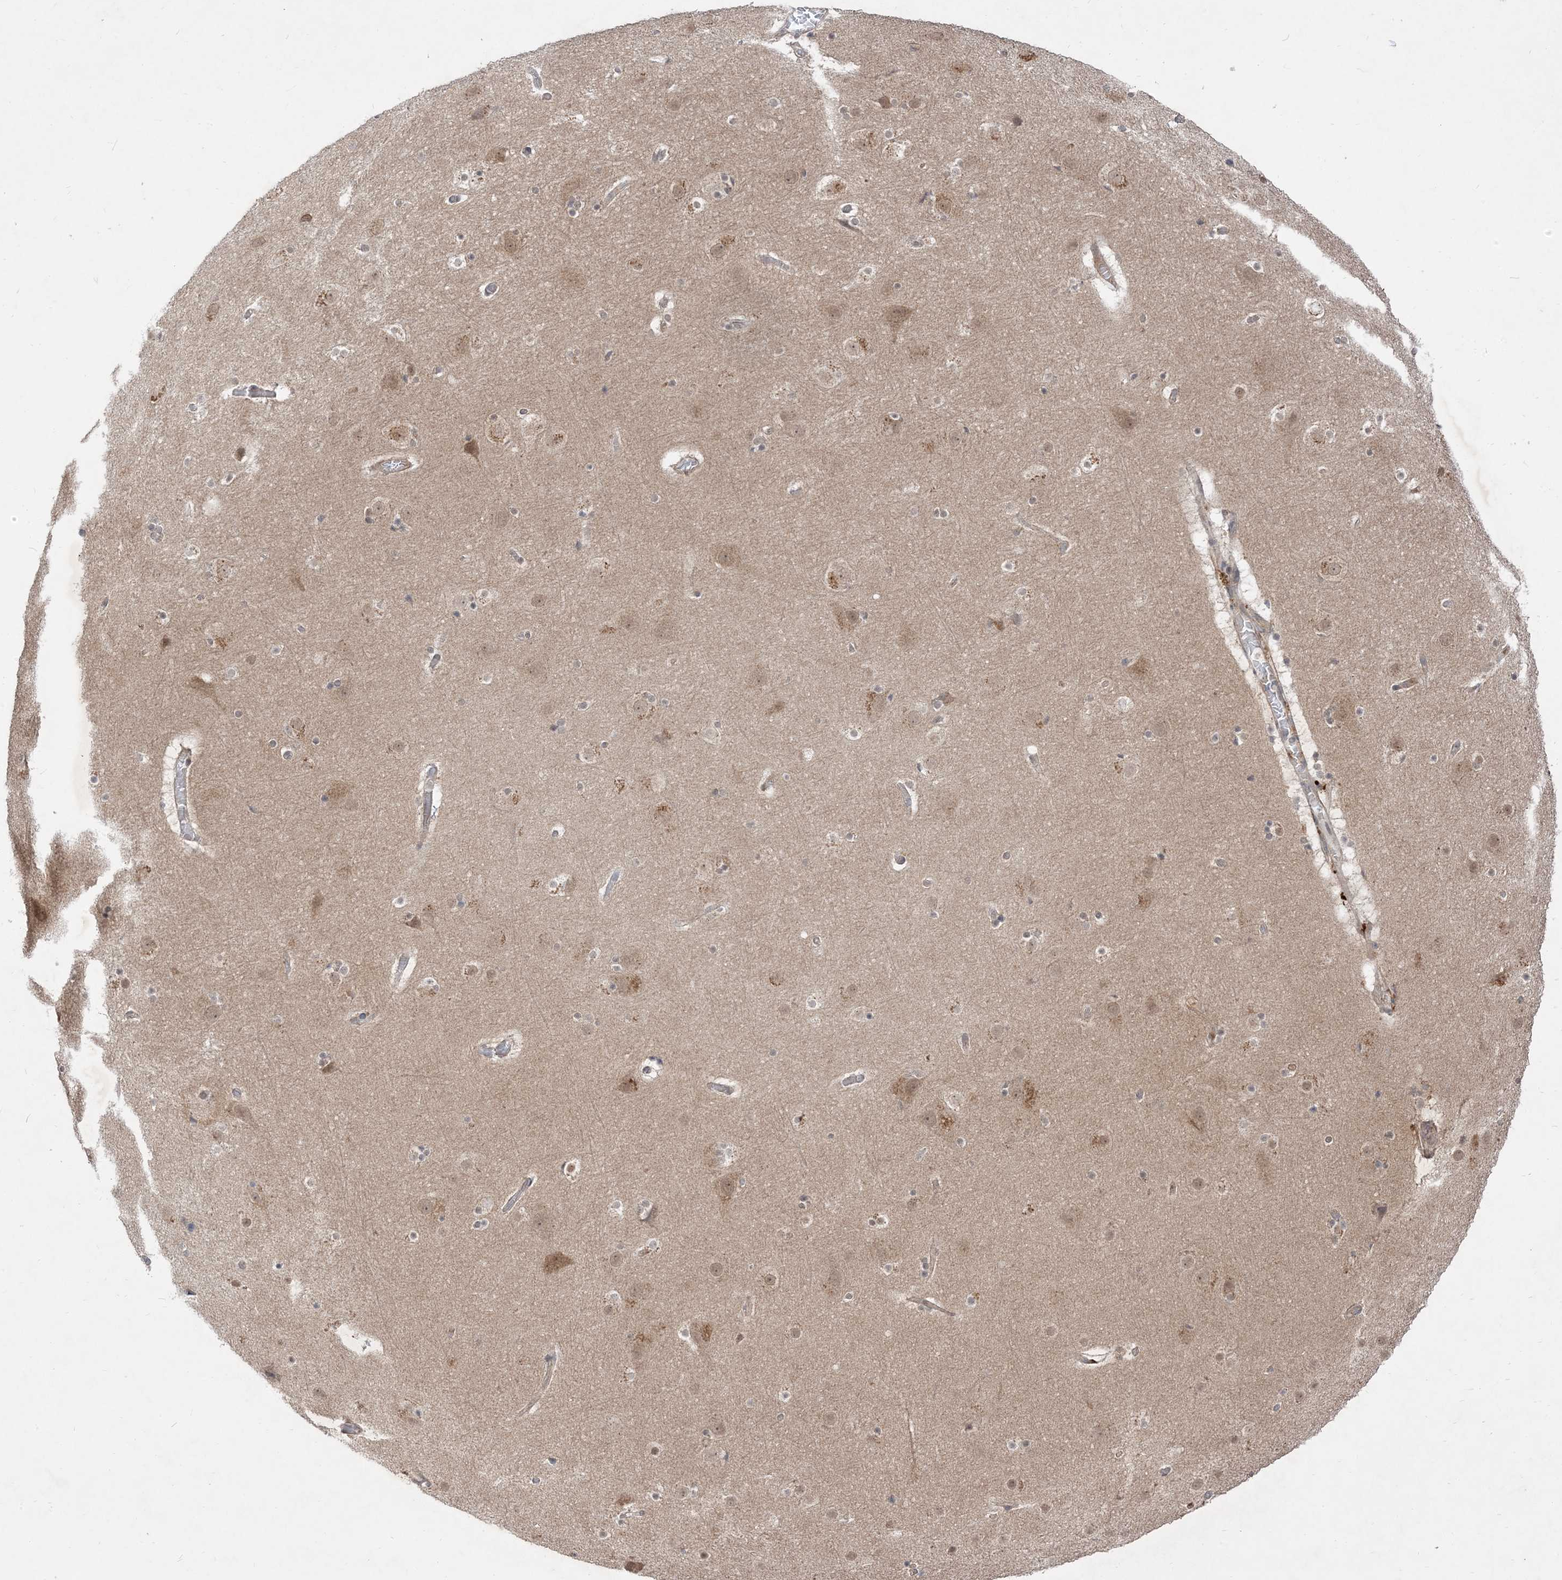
{"staining": {"intensity": "moderate", "quantity": ">75%", "location": "cytoplasmic/membranous"}, "tissue": "cerebral cortex", "cell_type": "Endothelial cells", "image_type": "normal", "snomed": [{"axis": "morphology", "description": "Normal tissue, NOS"}, {"axis": "topography", "description": "Cerebral cortex"}], "caption": "Immunohistochemistry (IHC) of normal cerebral cortex shows medium levels of moderate cytoplasmic/membranous positivity in approximately >75% of endothelial cells. Ihc stains the protein of interest in brown and the nuclei are stained blue.", "gene": "TBCC", "patient": {"sex": "male", "age": 57}}